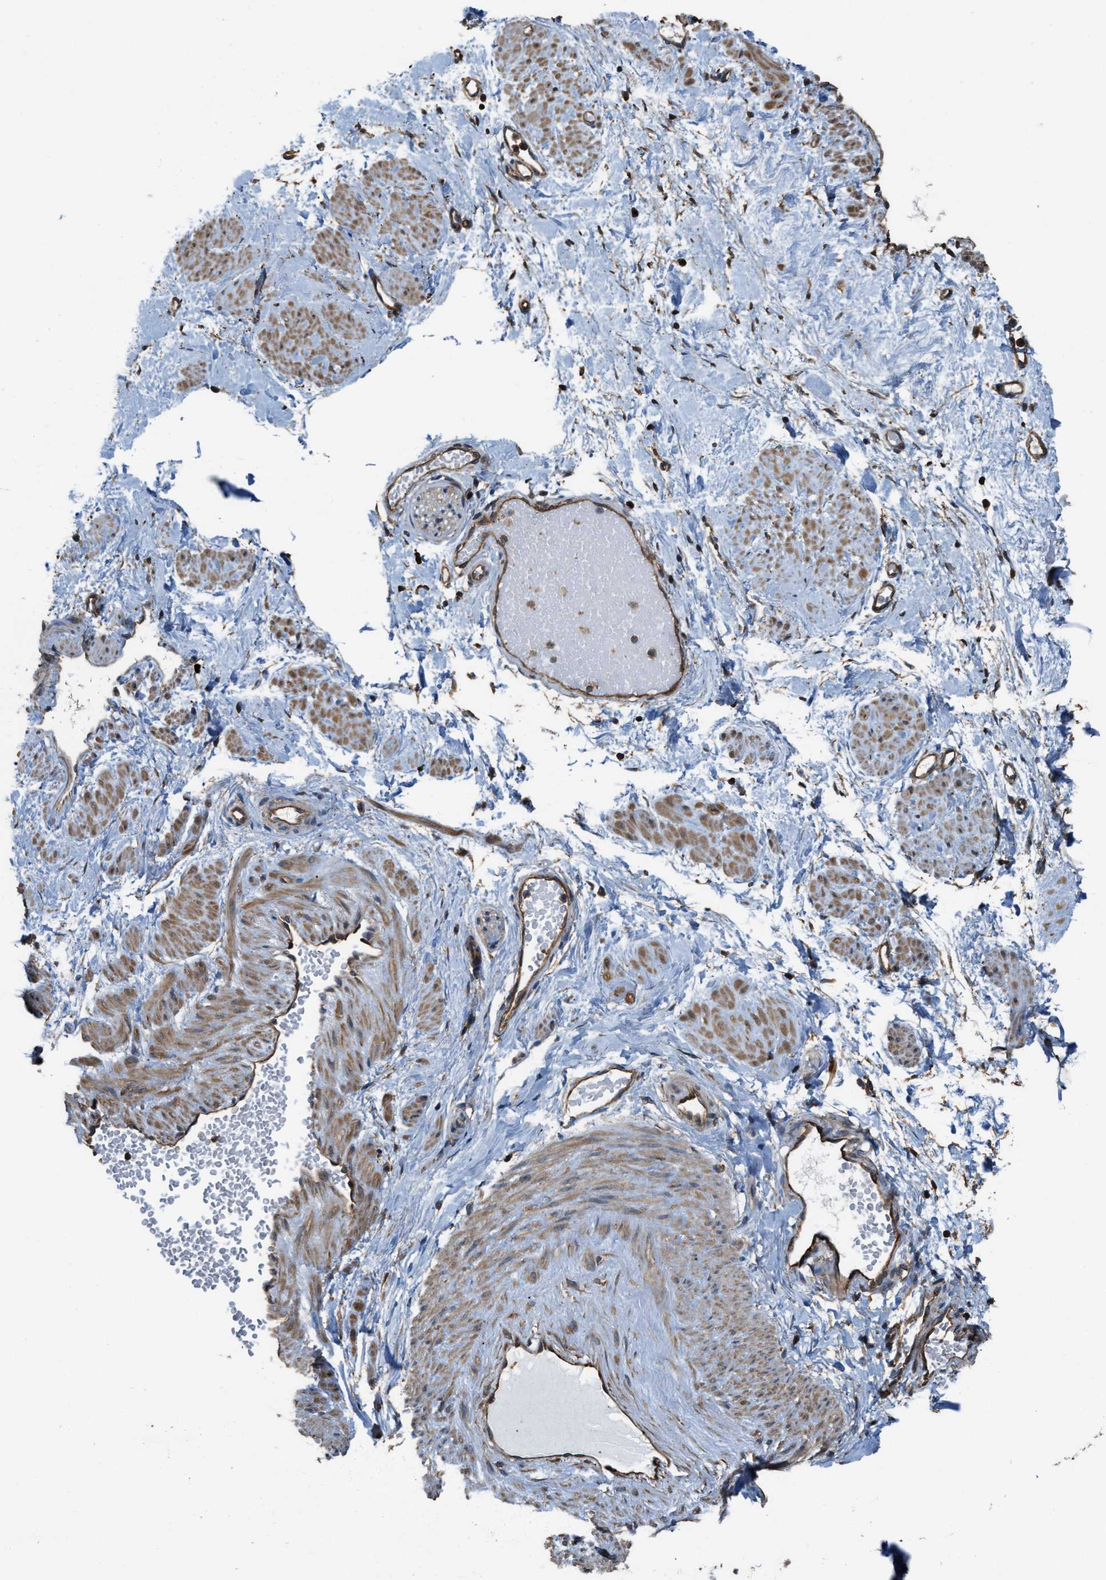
{"staining": {"intensity": "strong", "quantity": ">75%", "location": "cytoplasmic/membranous"}, "tissue": "adipose tissue", "cell_type": "Adipocytes", "image_type": "normal", "snomed": [{"axis": "morphology", "description": "Normal tissue, NOS"}, {"axis": "topography", "description": "Soft tissue"}], "caption": "Immunohistochemistry (IHC) micrograph of normal adipose tissue: adipose tissue stained using IHC demonstrates high levels of strong protein expression localized specifically in the cytoplasmic/membranous of adipocytes, appearing as a cytoplasmic/membranous brown color.", "gene": "ATIC", "patient": {"sex": "male", "age": 72}}